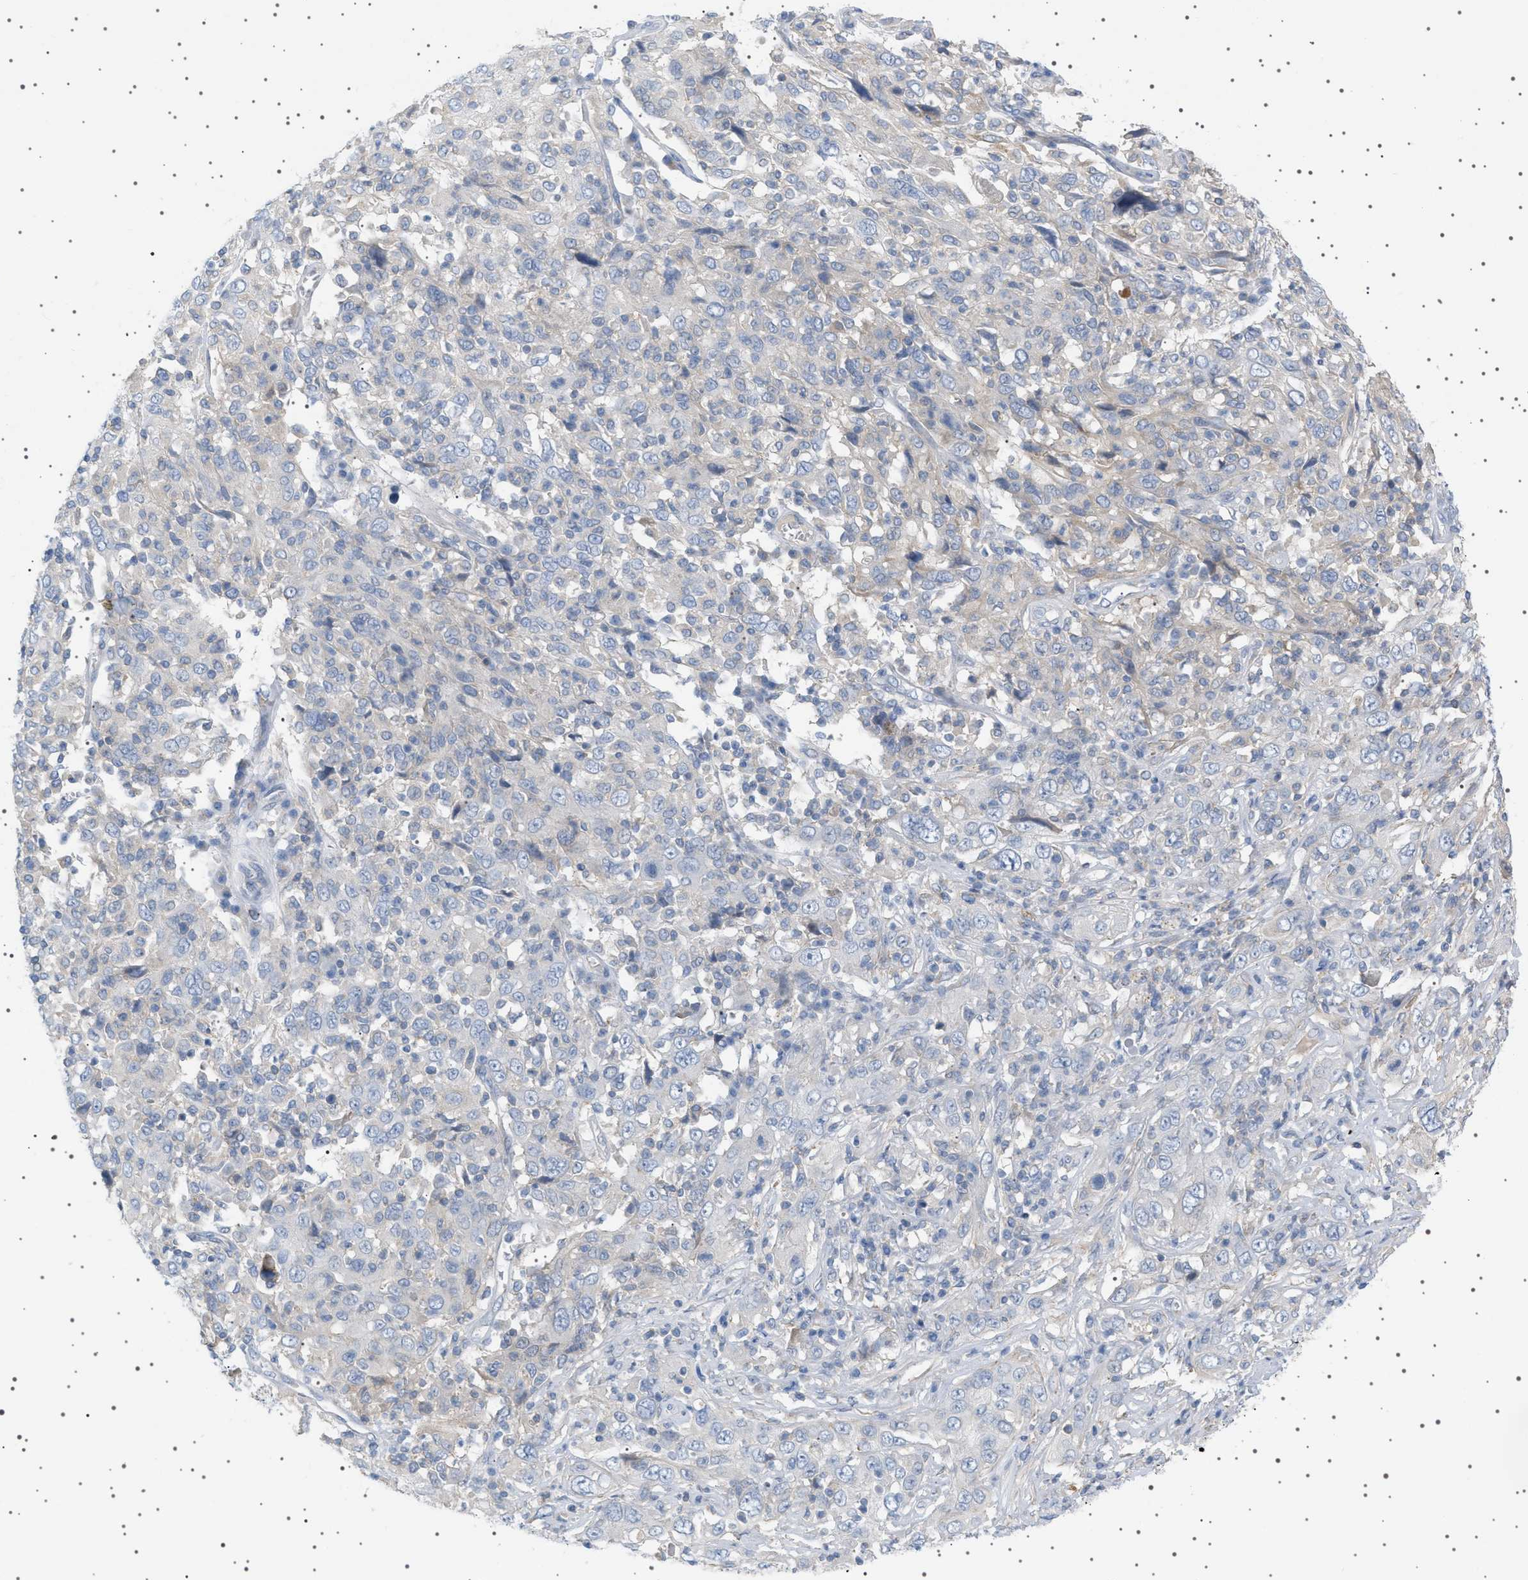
{"staining": {"intensity": "negative", "quantity": "none", "location": "none"}, "tissue": "cervical cancer", "cell_type": "Tumor cells", "image_type": "cancer", "snomed": [{"axis": "morphology", "description": "Squamous cell carcinoma, NOS"}, {"axis": "topography", "description": "Cervix"}], "caption": "DAB (3,3'-diaminobenzidine) immunohistochemical staining of human cervical squamous cell carcinoma demonstrates no significant expression in tumor cells.", "gene": "ADCY10", "patient": {"sex": "female", "age": 46}}